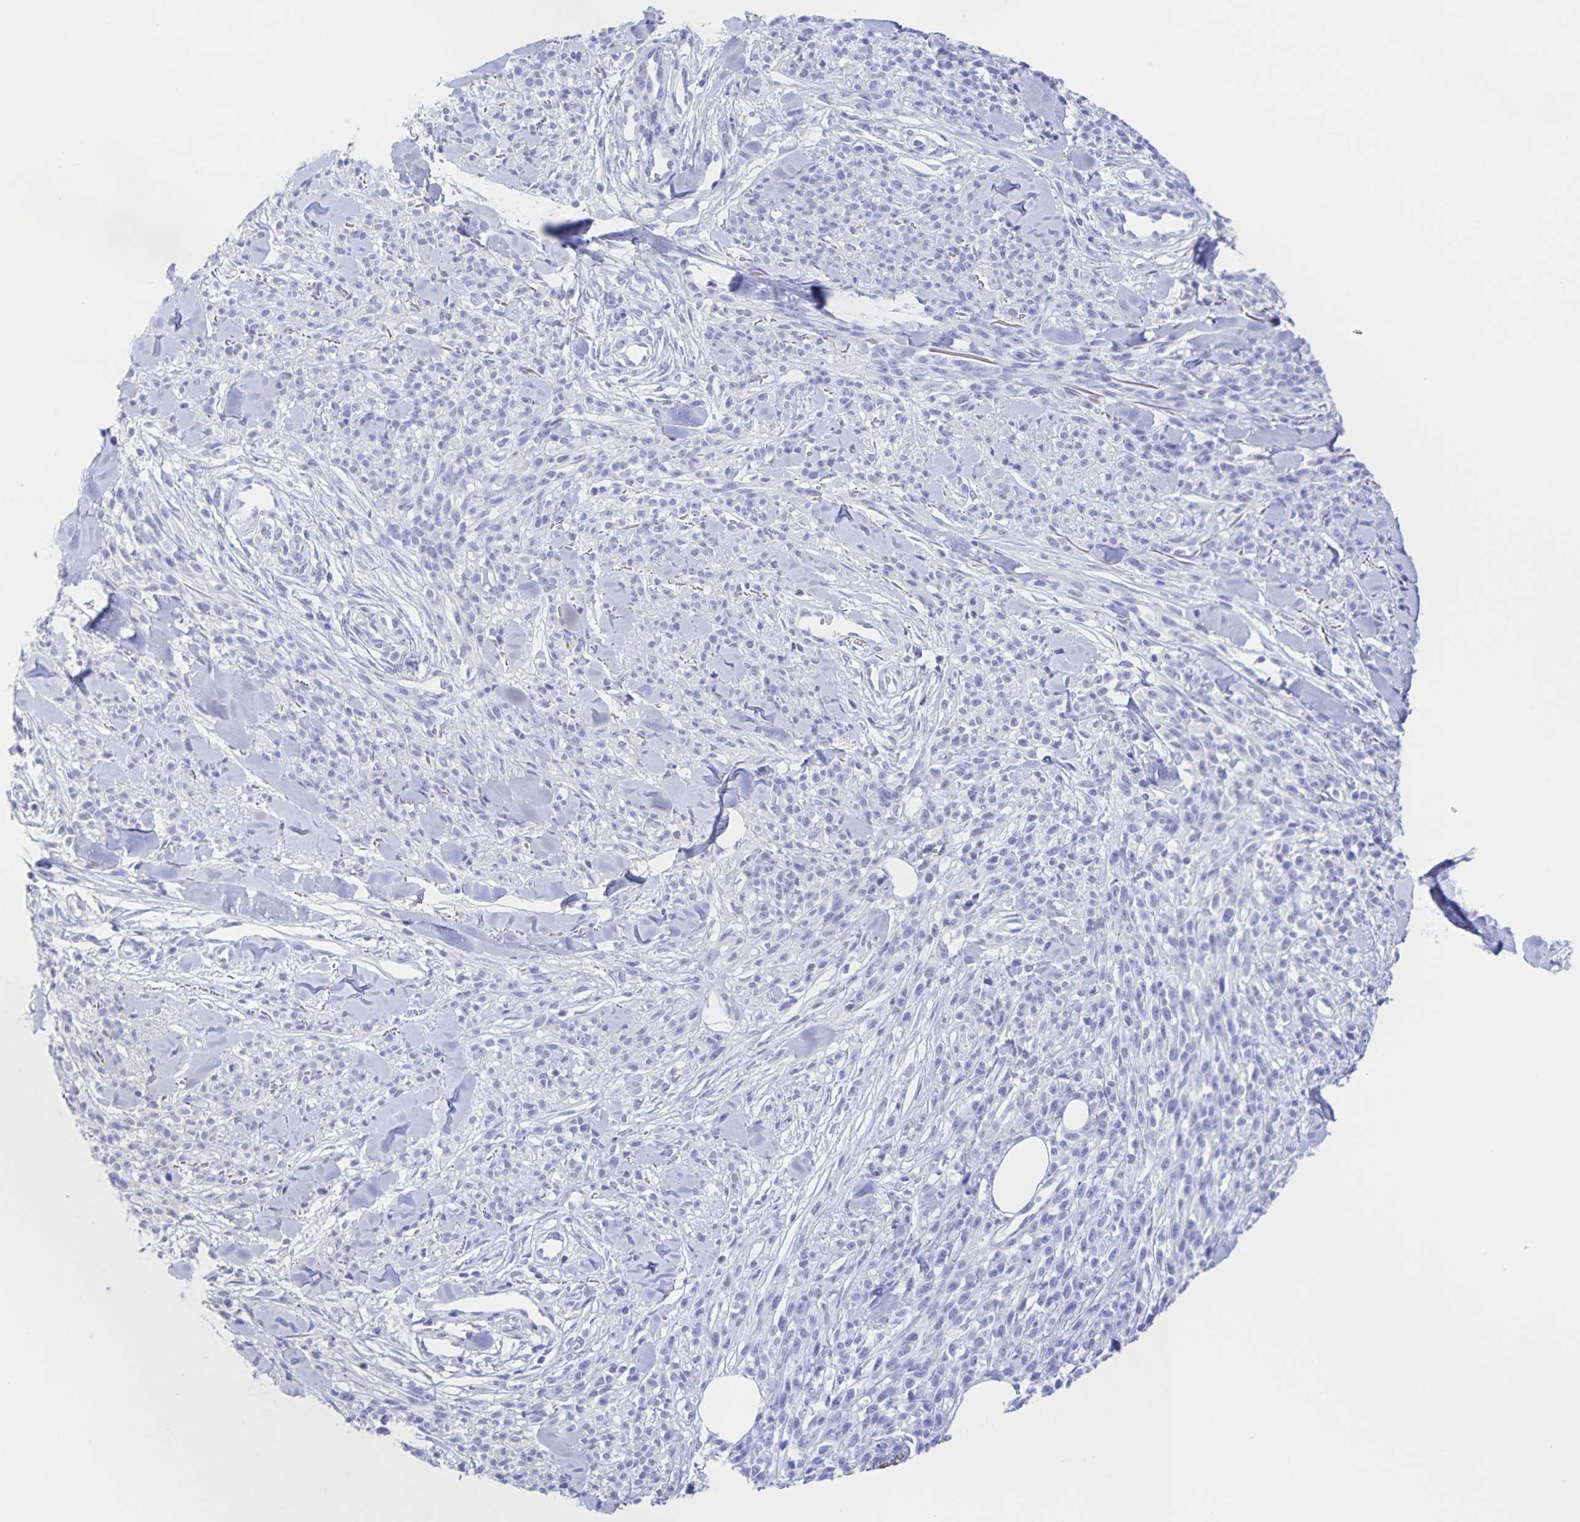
{"staining": {"intensity": "negative", "quantity": "none", "location": "none"}, "tissue": "melanoma", "cell_type": "Tumor cells", "image_type": "cancer", "snomed": [{"axis": "morphology", "description": "Malignant melanoma, NOS"}, {"axis": "topography", "description": "Skin"}, {"axis": "topography", "description": "Skin of trunk"}], "caption": "Immunohistochemistry of human malignant melanoma displays no positivity in tumor cells. (DAB immunohistochemistry, high magnification).", "gene": "CATSPER4", "patient": {"sex": "male", "age": 74}}